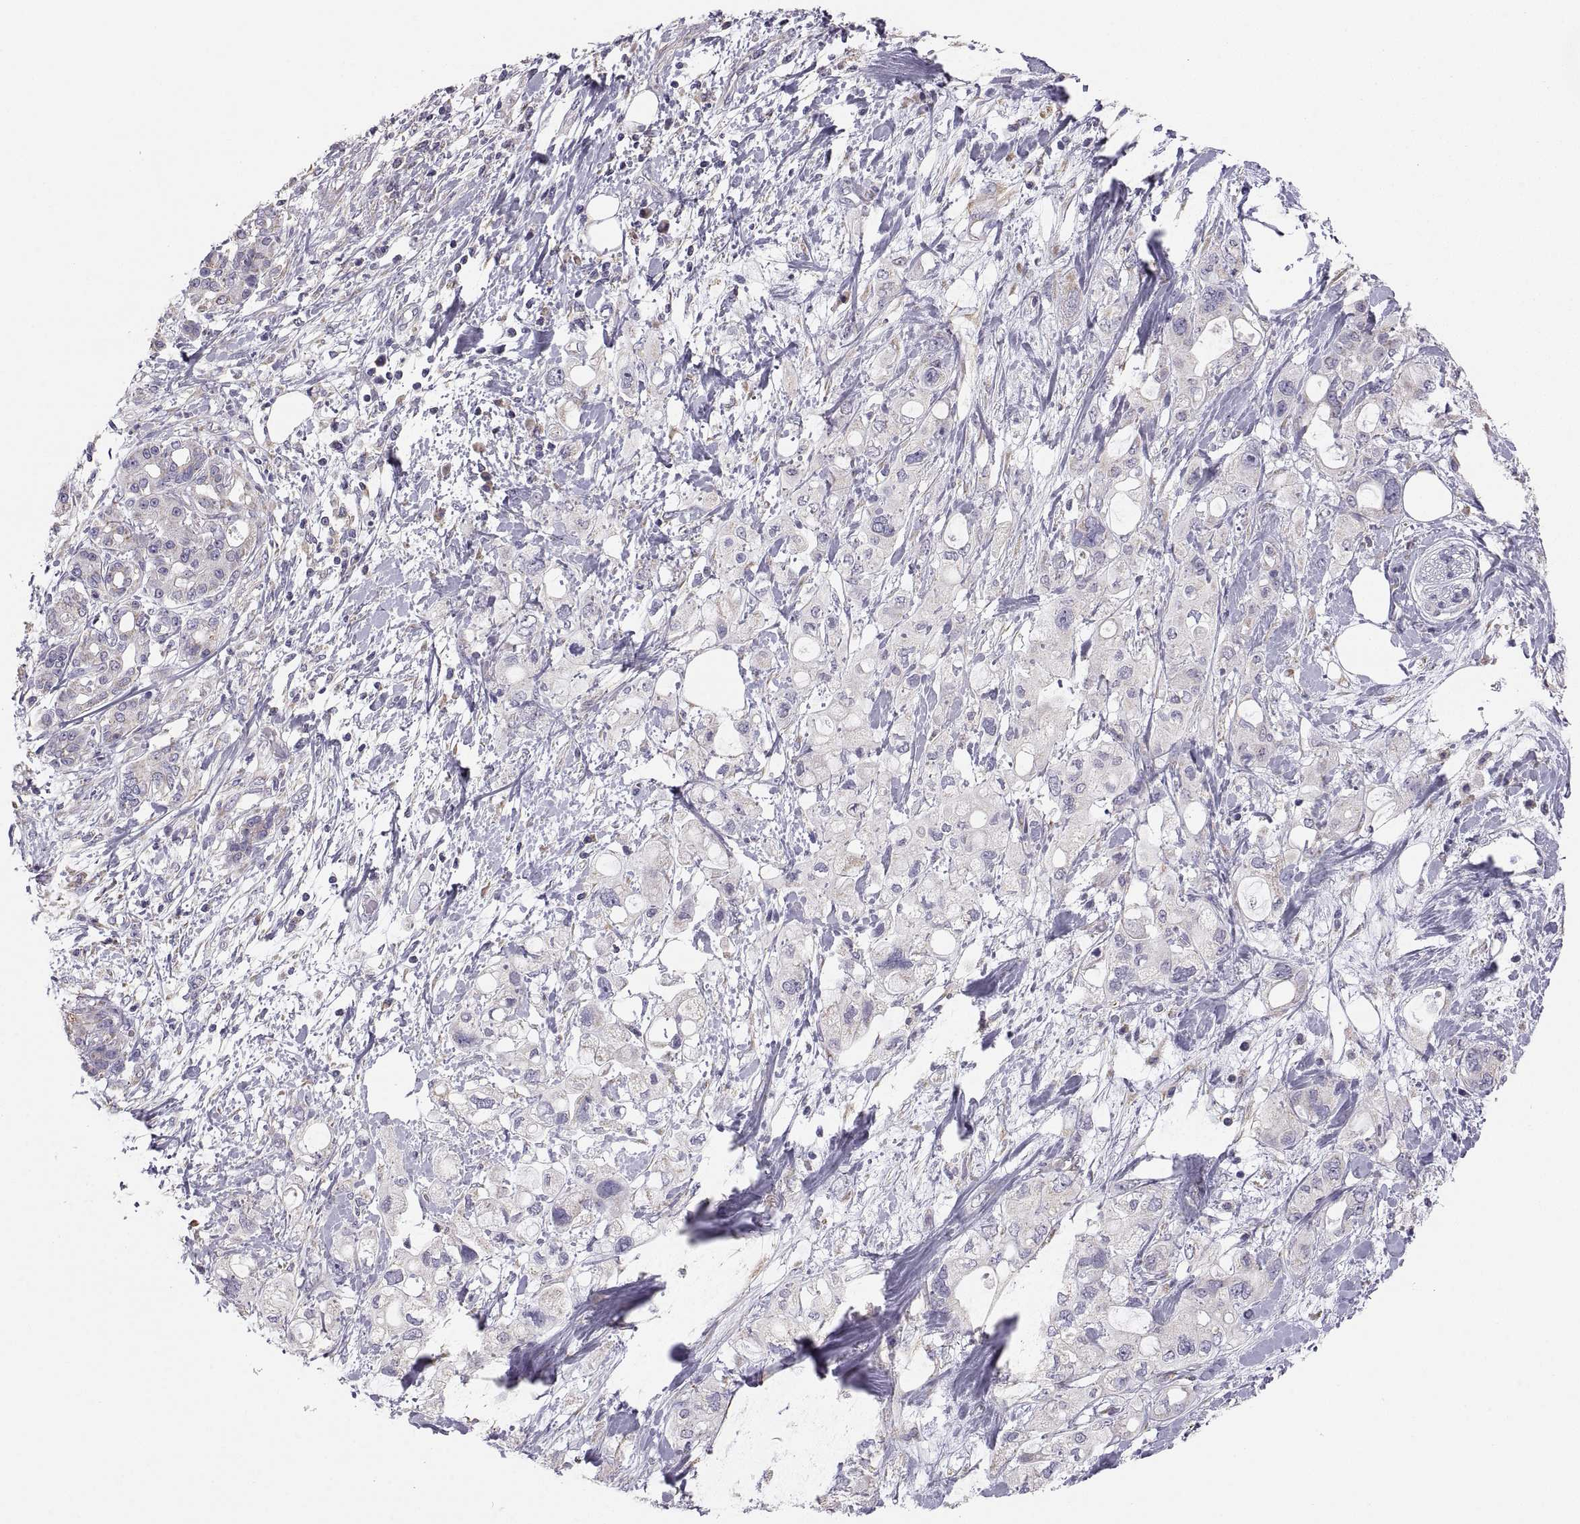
{"staining": {"intensity": "negative", "quantity": "none", "location": "none"}, "tissue": "pancreatic cancer", "cell_type": "Tumor cells", "image_type": "cancer", "snomed": [{"axis": "morphology", "description": "Adenocarcinoma, NOS"}, {"axis": "topography", "description": "Pancreas"}], "caption": "Tumor cells are negative for brown protein staining in pancreatic adenocarcinoma. (Immunohistochemistry (ihc), brightfield microscopy, high magnification).", "gene": "TNNC1", "patient": {"sex": "female", "age": 56}}